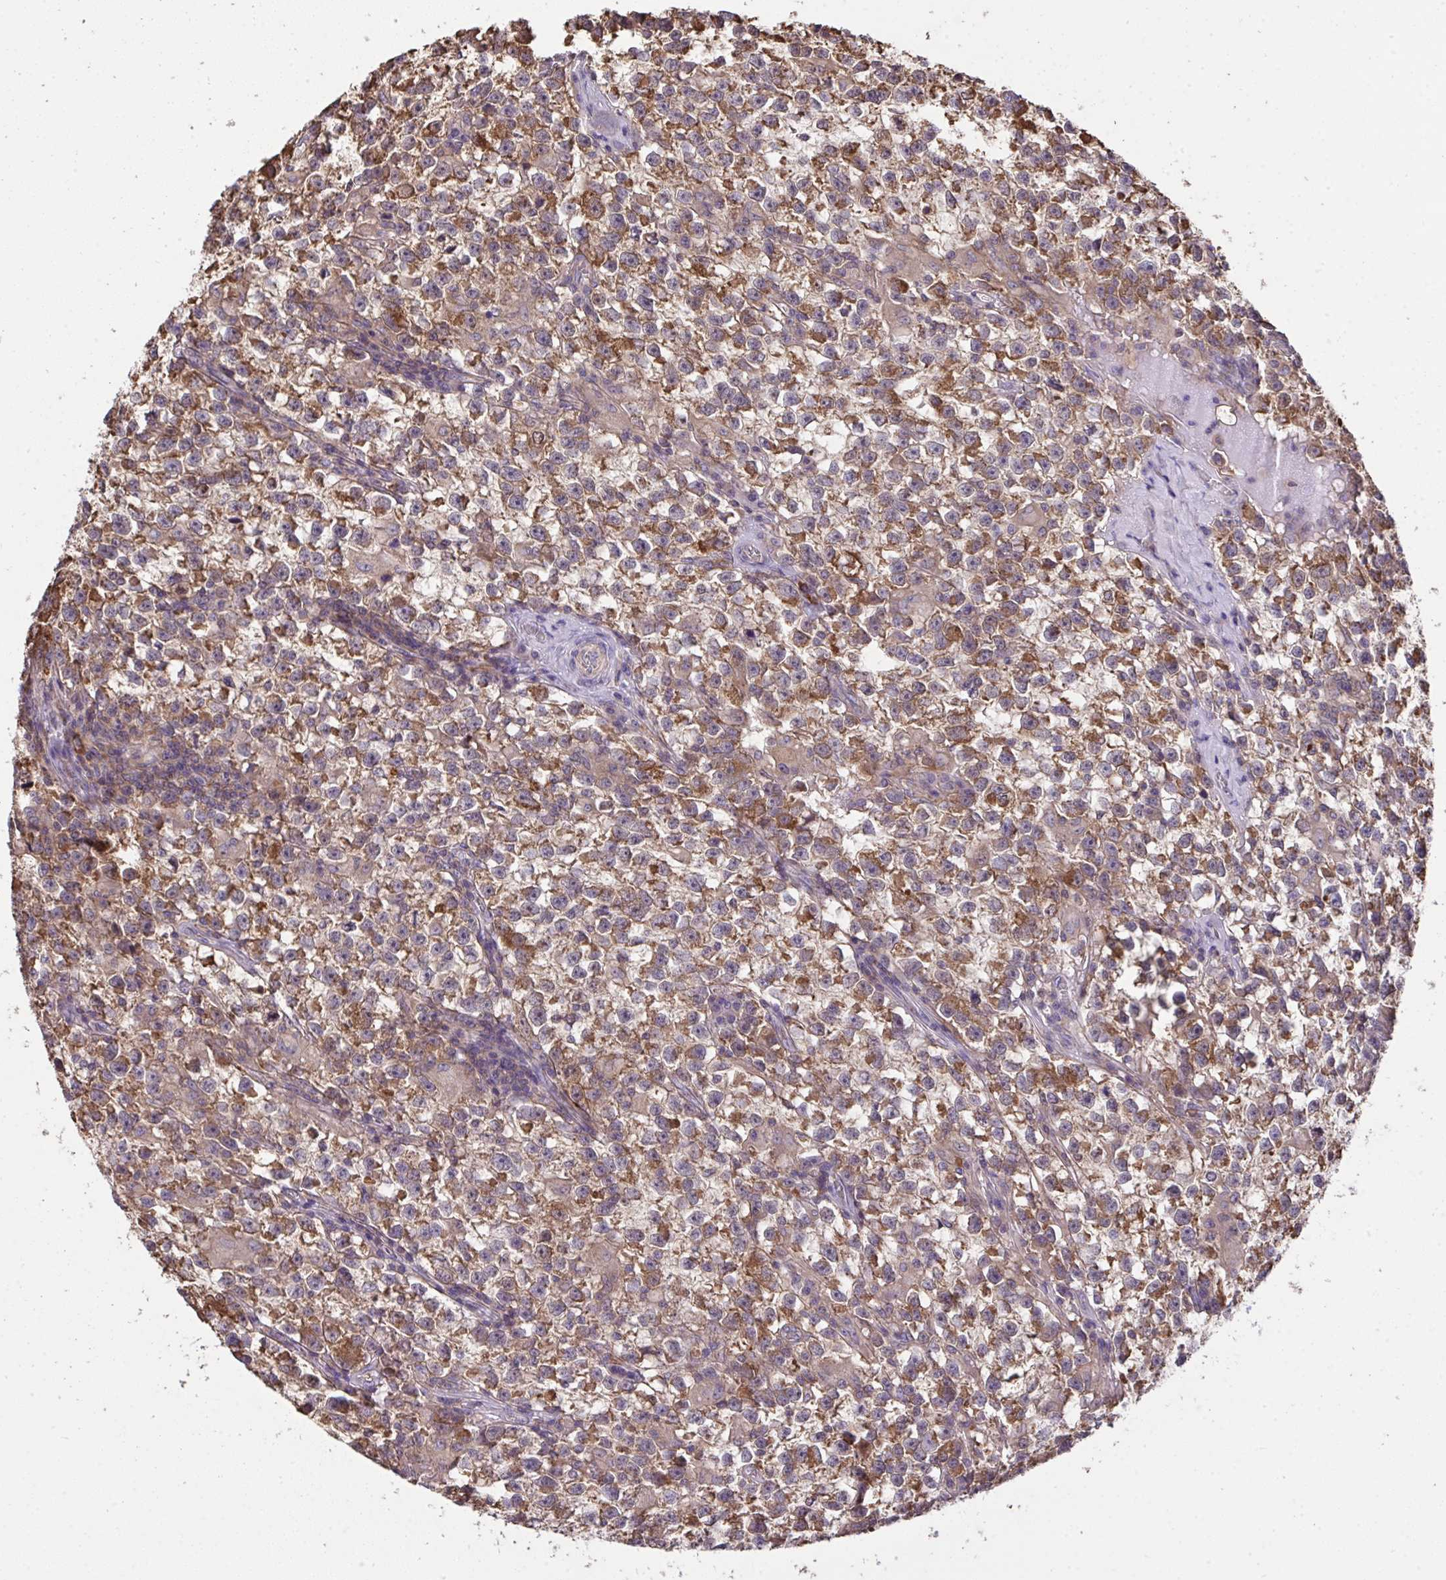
{"staining": {"intensity": "moderate", "quantity": ">75%", "location": "cytoplasmic/membranous"}, "tissue": "testis cancer", "cell_type": "Tumor cells", "image_type": "cancer", "snomed": [{"axis": "morphology", "description": "Seminoma, NOS"}, {"axis": "topography", "description": "Testis"}], "caption": "Human testis seminoma stained for a protein (brown) exhibits moderate cytoplasmic/membranous positive positivity in approximately >75% of tumor cells.", "gene": "PPM1H", "patient": {"sex": "male", "age": 31}}